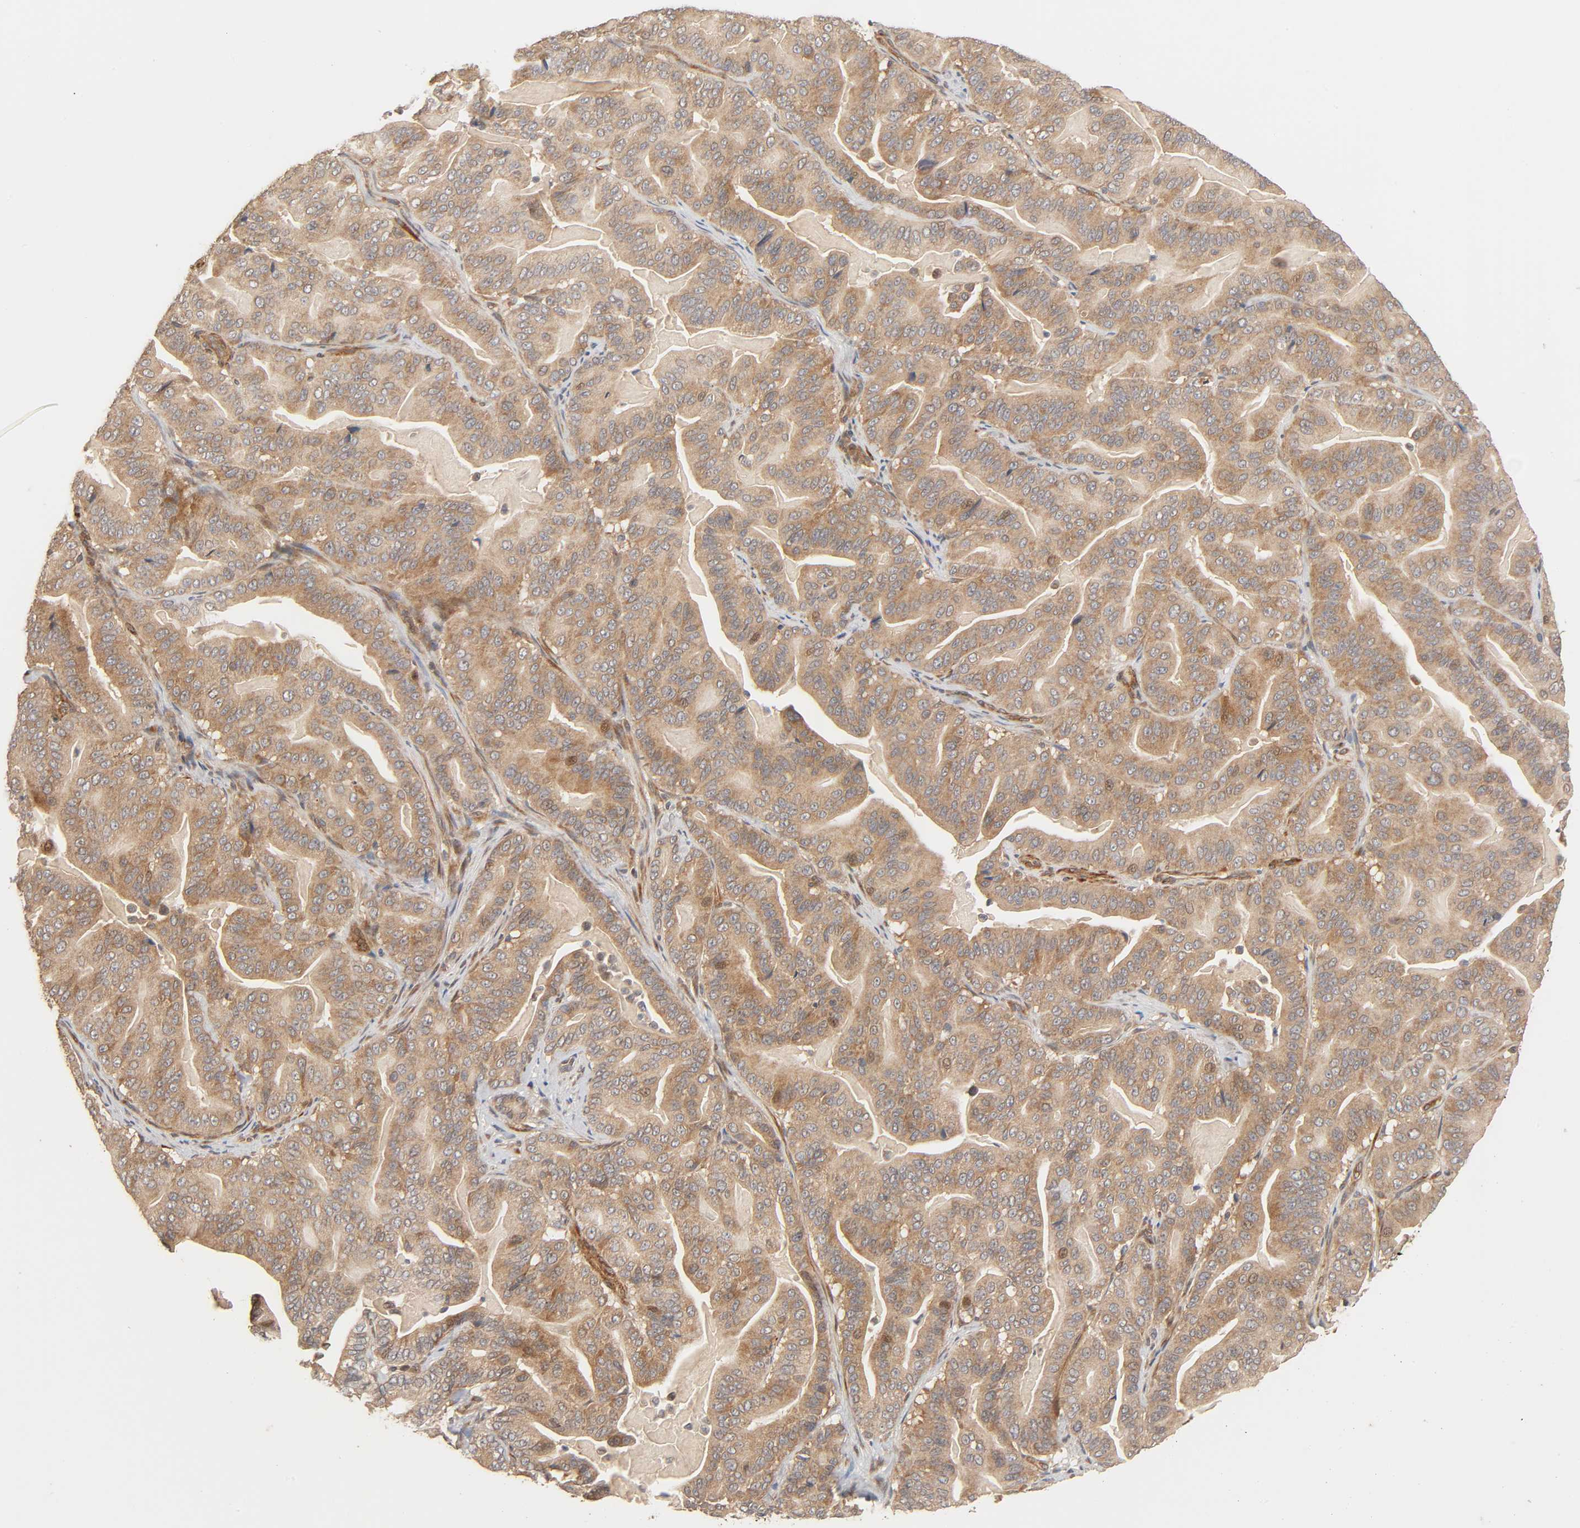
{"staining": {"intensity": "moderate", "quantity": ">75%", "location": "cytoplasmic/membranous"}, "tissue": "pancreatic cancer", "cell_type": "Tumor cells", "image_type": "cancer", "snomed": [{"axis": "morphology", "description": "Adenocarcinoma, NOS"}, {"axis": "topography", "description": "Pancreas"}], "caption": "Moderate cytoplasmic/membranous protein staining is seen in about >75% of tumor cells in pancreatic adenocarcinoma.", "gene": "NEMF", "patient": {"sex": "male", "age": 63}}